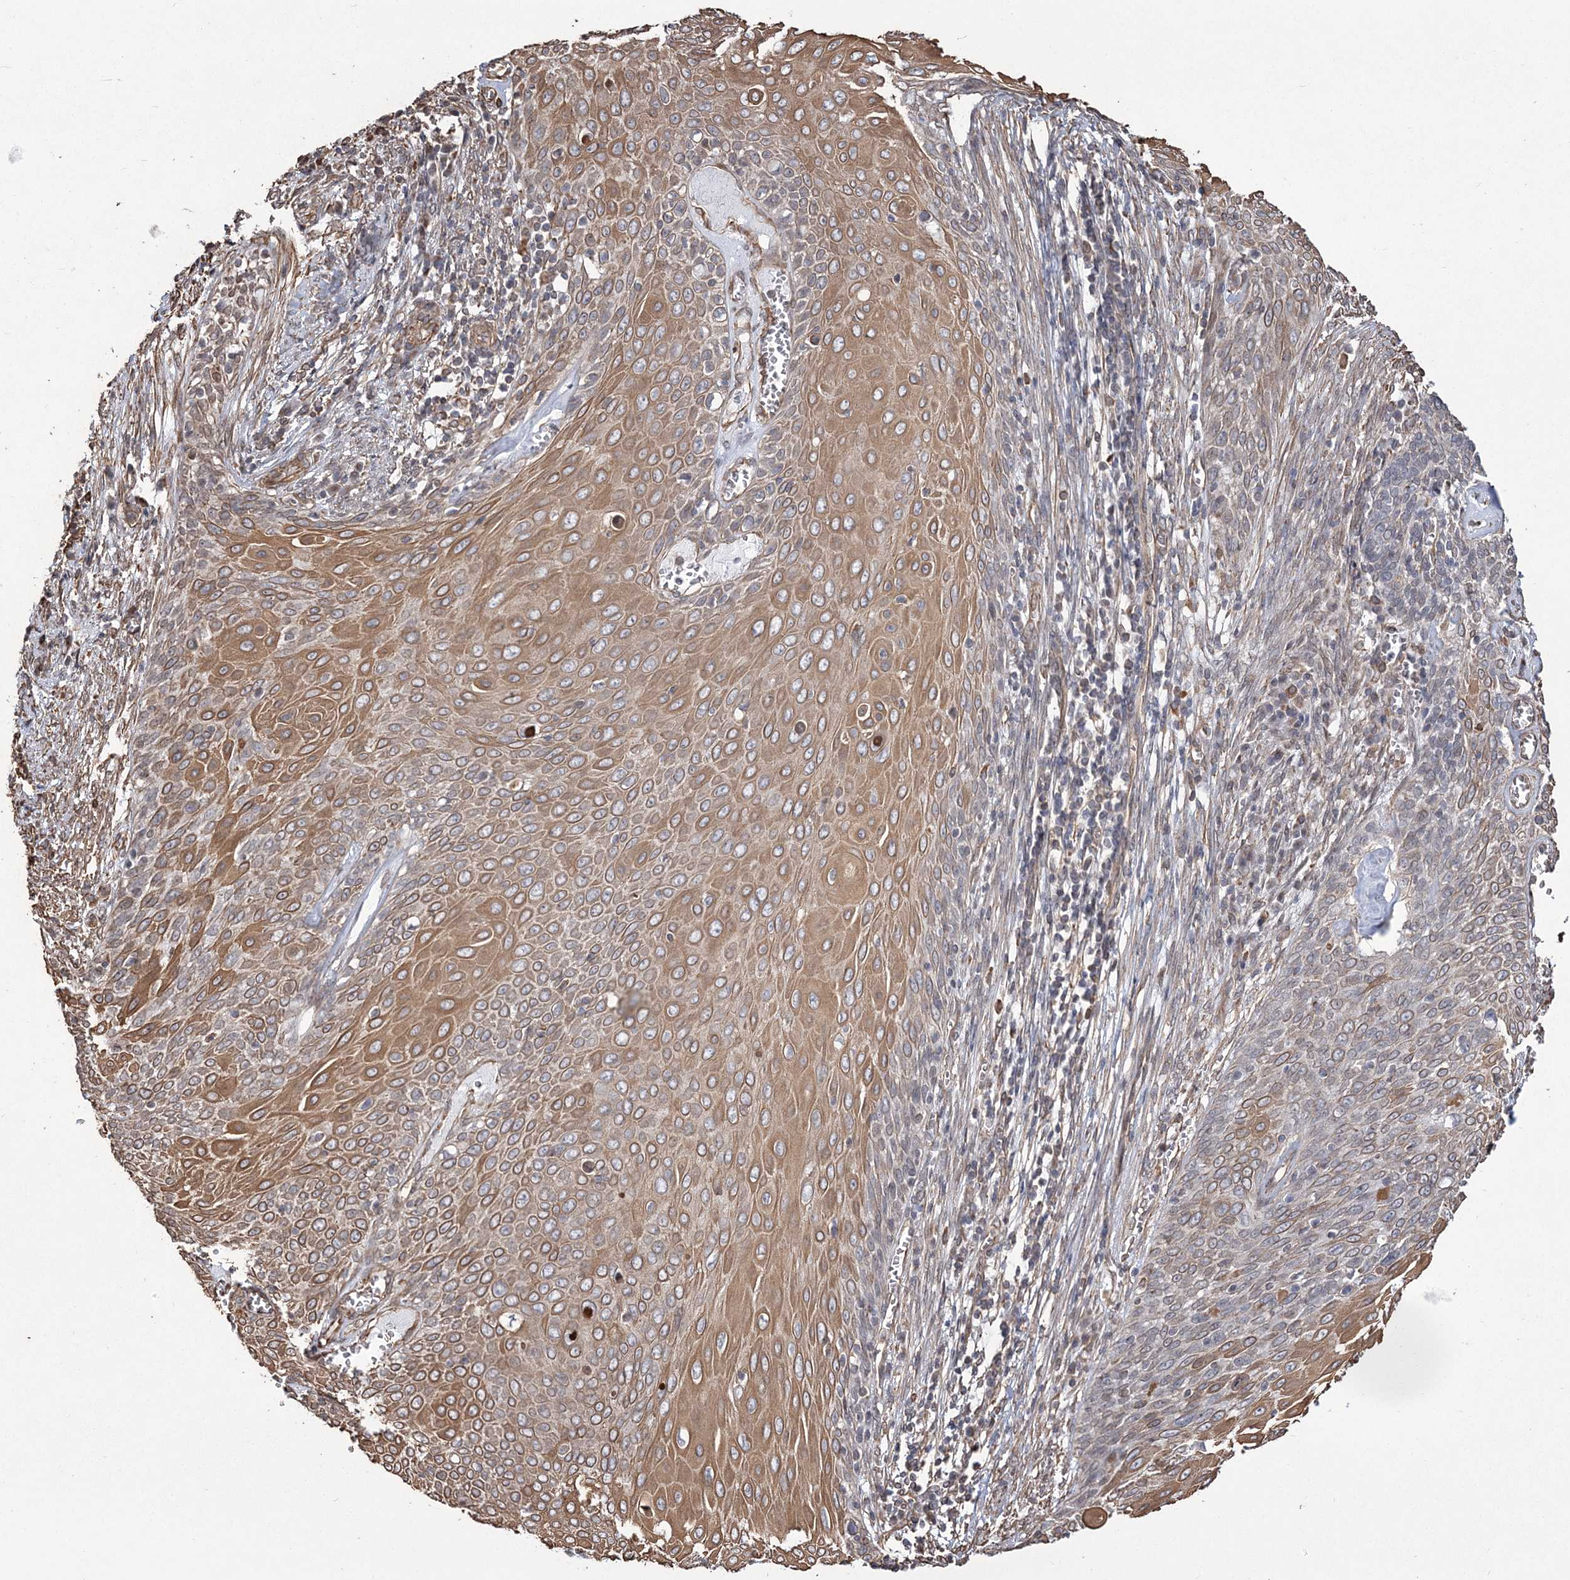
{"staining": {"intensity": "moderate", "quantity": ">75%", "location": "cytoplasmic/membranous"}, "tissue": "cervical cancer", "cell_type": "Tumor cells", "image_type": "cancer", "snomed": [{"axis": "morphology", "description": "Squamous cell carcinoma, NOS"}, {"axis": "topography", "description": "Cervix"}], "caption": "Cervical cancer stained with a protein marker exhibits moderate staining in tumor cells.", "gene": "ATP11B", "patient": {"sex": "female", "age": 39}}